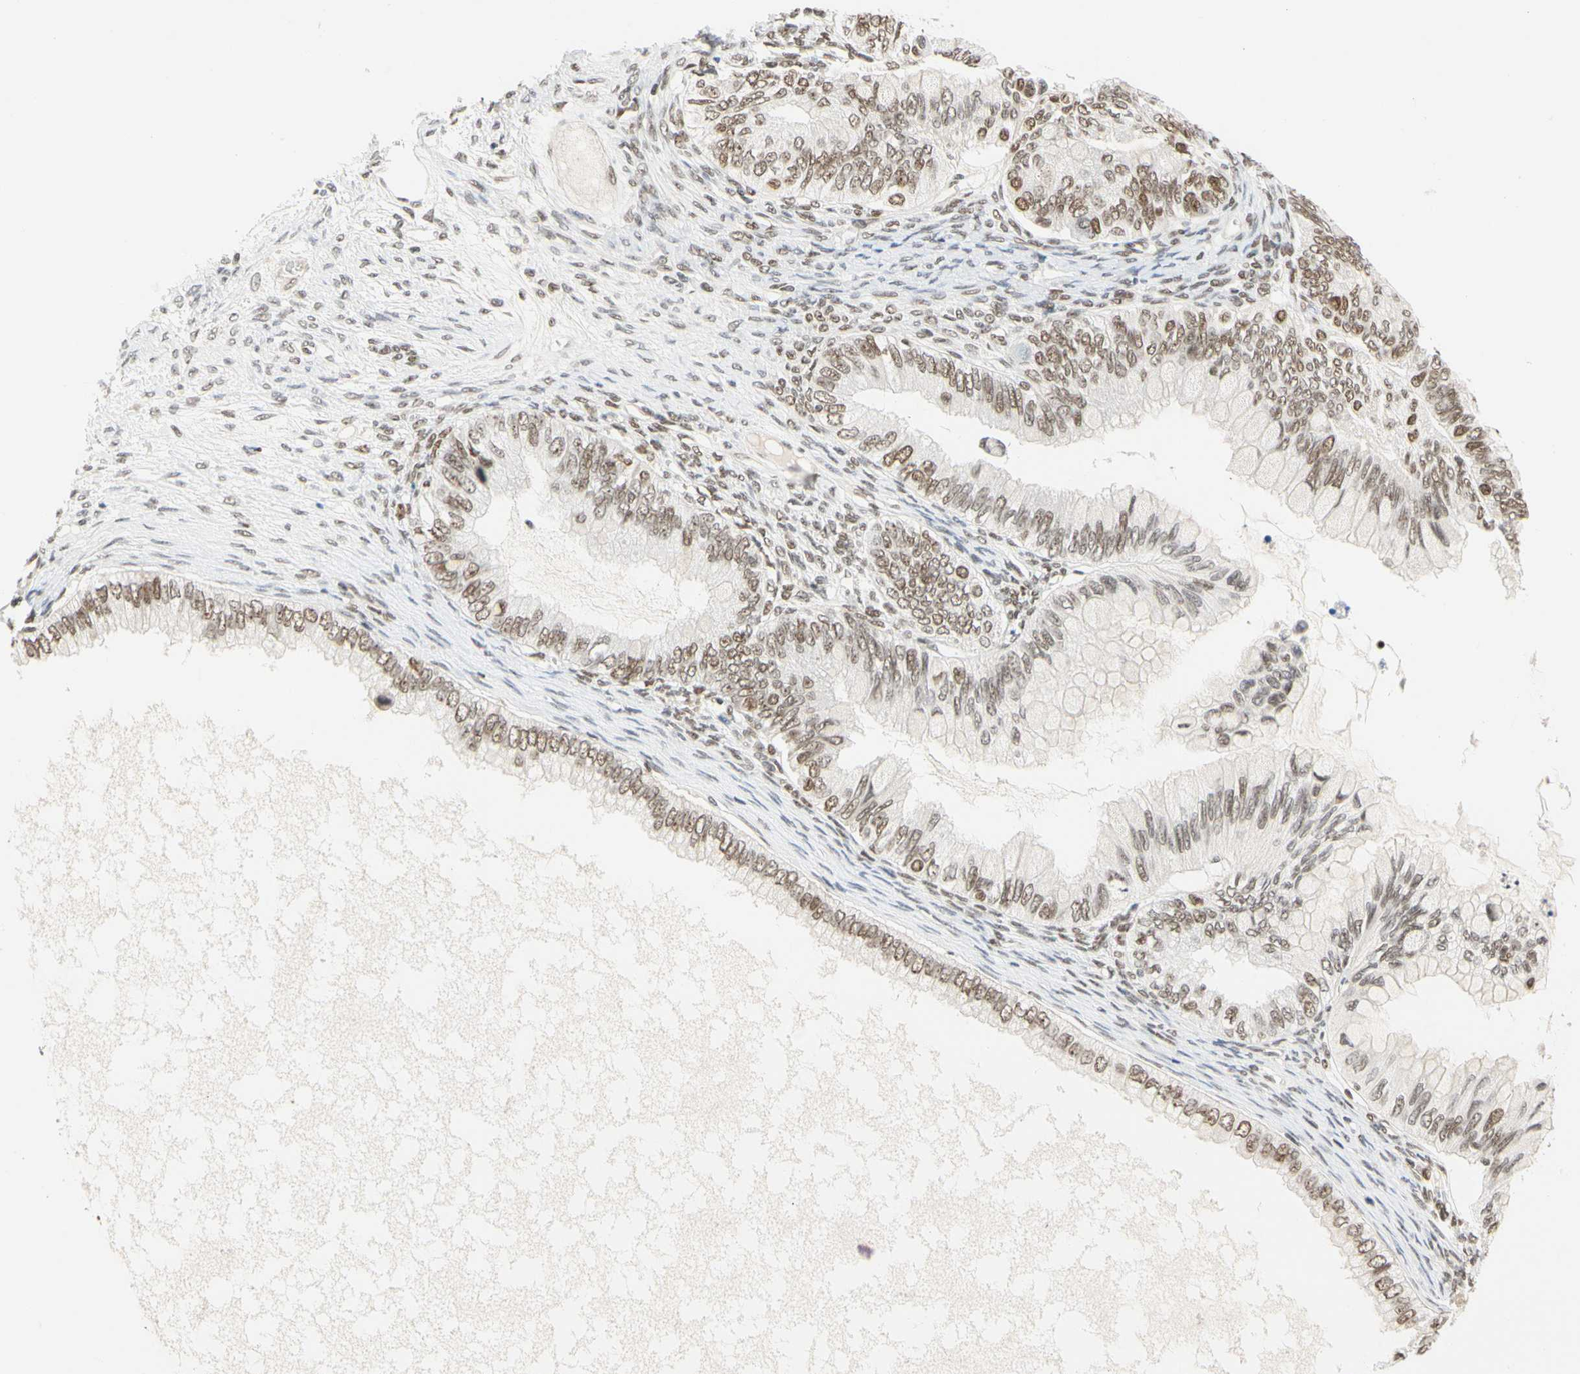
{"staining": {"intensity": "moderate", "quantity": ">75%", "location": "nuclear"}, "tissue": "ovarian cancer", "cell_type": "Tumor cells", "image_type": "cancer", "snomed": [{"axis": "morphology", "description": "Cystadenocarcinoma, mucinous, NOS"}, {"axis": "topography", "description": "Ovary"}], "caption": "IHC staining of ovarian cancer (mucinous cystadenocarcinoma), which shows medium levels of moderate nuclear expression in about >75% of tumor cells indicating moderate nuclear protein staining. The staining was performed using DAB (3,3'-diaminobenzidine) (brown) for protein detection and nuclei were counterstained in hematoxylin (blue).", "gene": "ZSCAN16", "patient": {"sex": "female", "age": 80}}